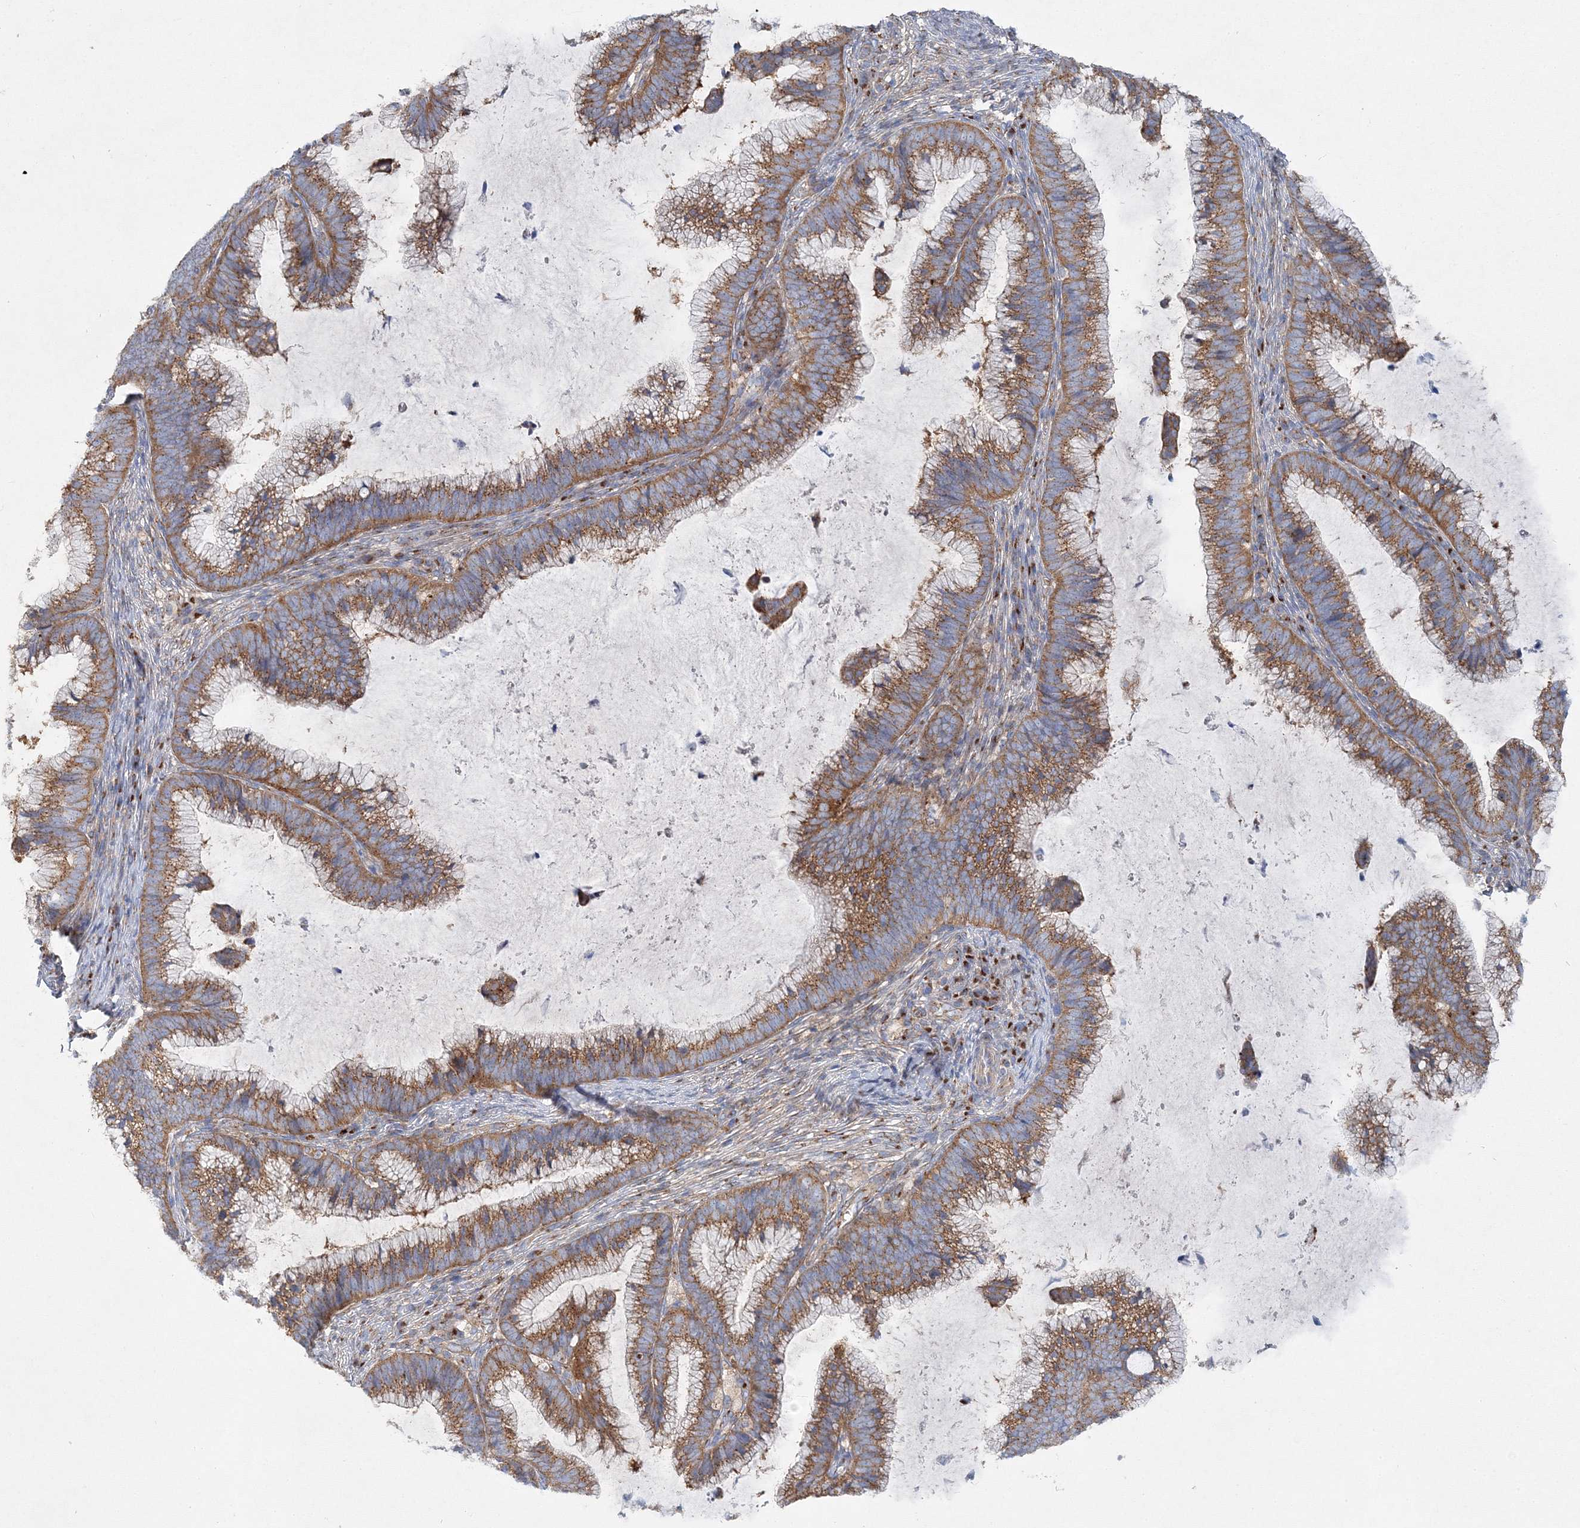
{"staining": {"intensity": "moderate", "quantity": ">75%", "location": "cytoplasmic/membranous"}, "tissue": "cervical cancer", "cell_type": "Tumor cells", "image_type": "cancer", "snomed": [{"axis": "morphology", "description": "Adenocarcinoma, NOS"}, {"axis": "topography", "description": "Cervix"}], "caption": "Moderate cytoplasmic/membranous positivity for a protein is present in about >75% of tumor cells of cervical cancer using immunohistochemistry.", "gene": "SEC23IP", "patient": {"sex": "female", "age": 36}}